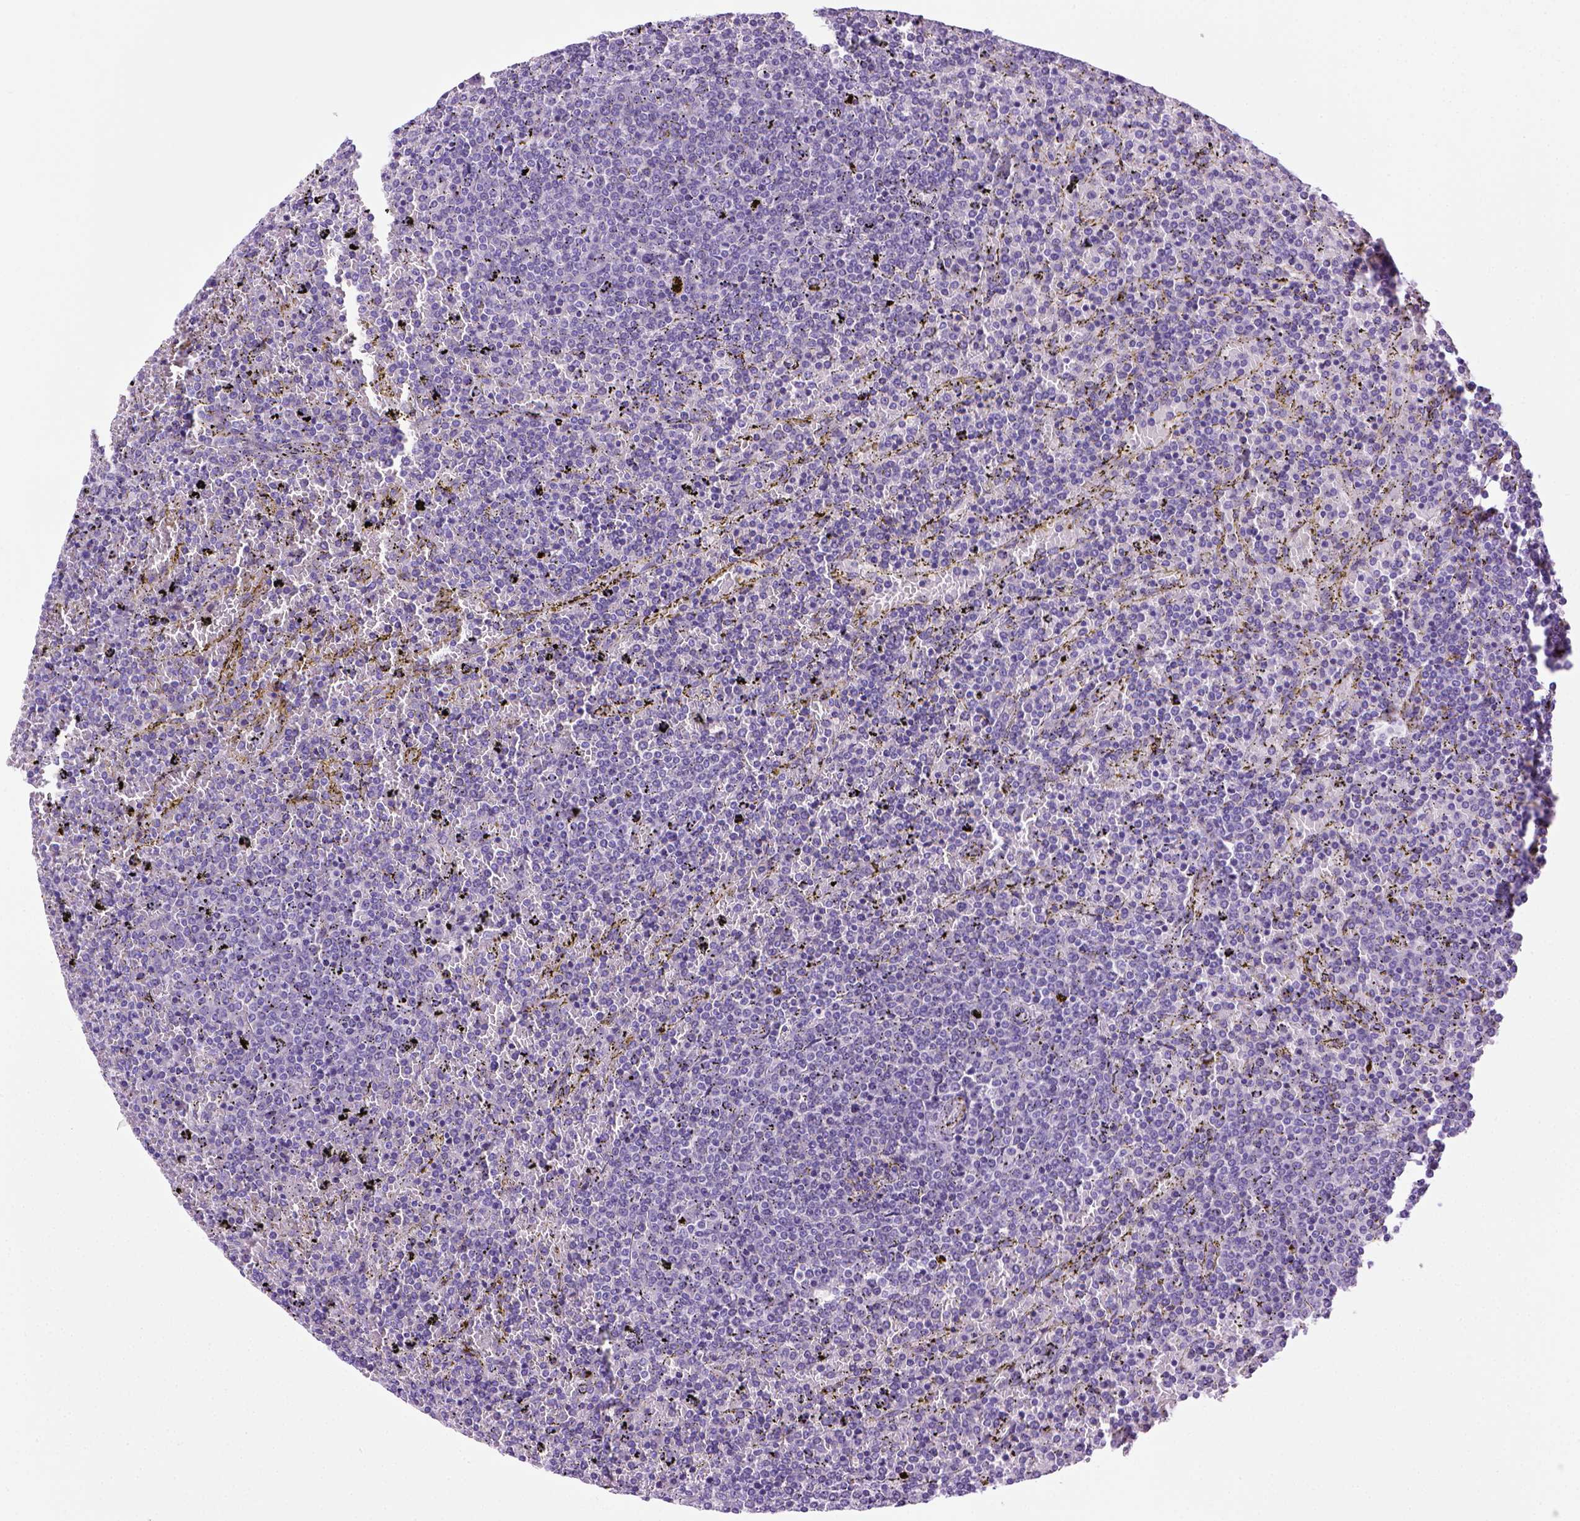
{"staining": {"intensity": "negative", "quantity": "none", "location": "none"}, "tissue": "lymphoma", "cell_type": "Tumor cells", "image_type": "cancer", "snomed": [{"axis": "morphology", "description": "Malignant lymphoma, non-Hodgkin's type, Low grade"}, {"axis": "topography", "description": "Spleen"}], "caption": "An image of human low-grade malignant lymphoma, non-Hodgkin's type is negative for staining in tumor cells.", "gene": "SGCG", "patient": {"sex": "female", "age": 77}}